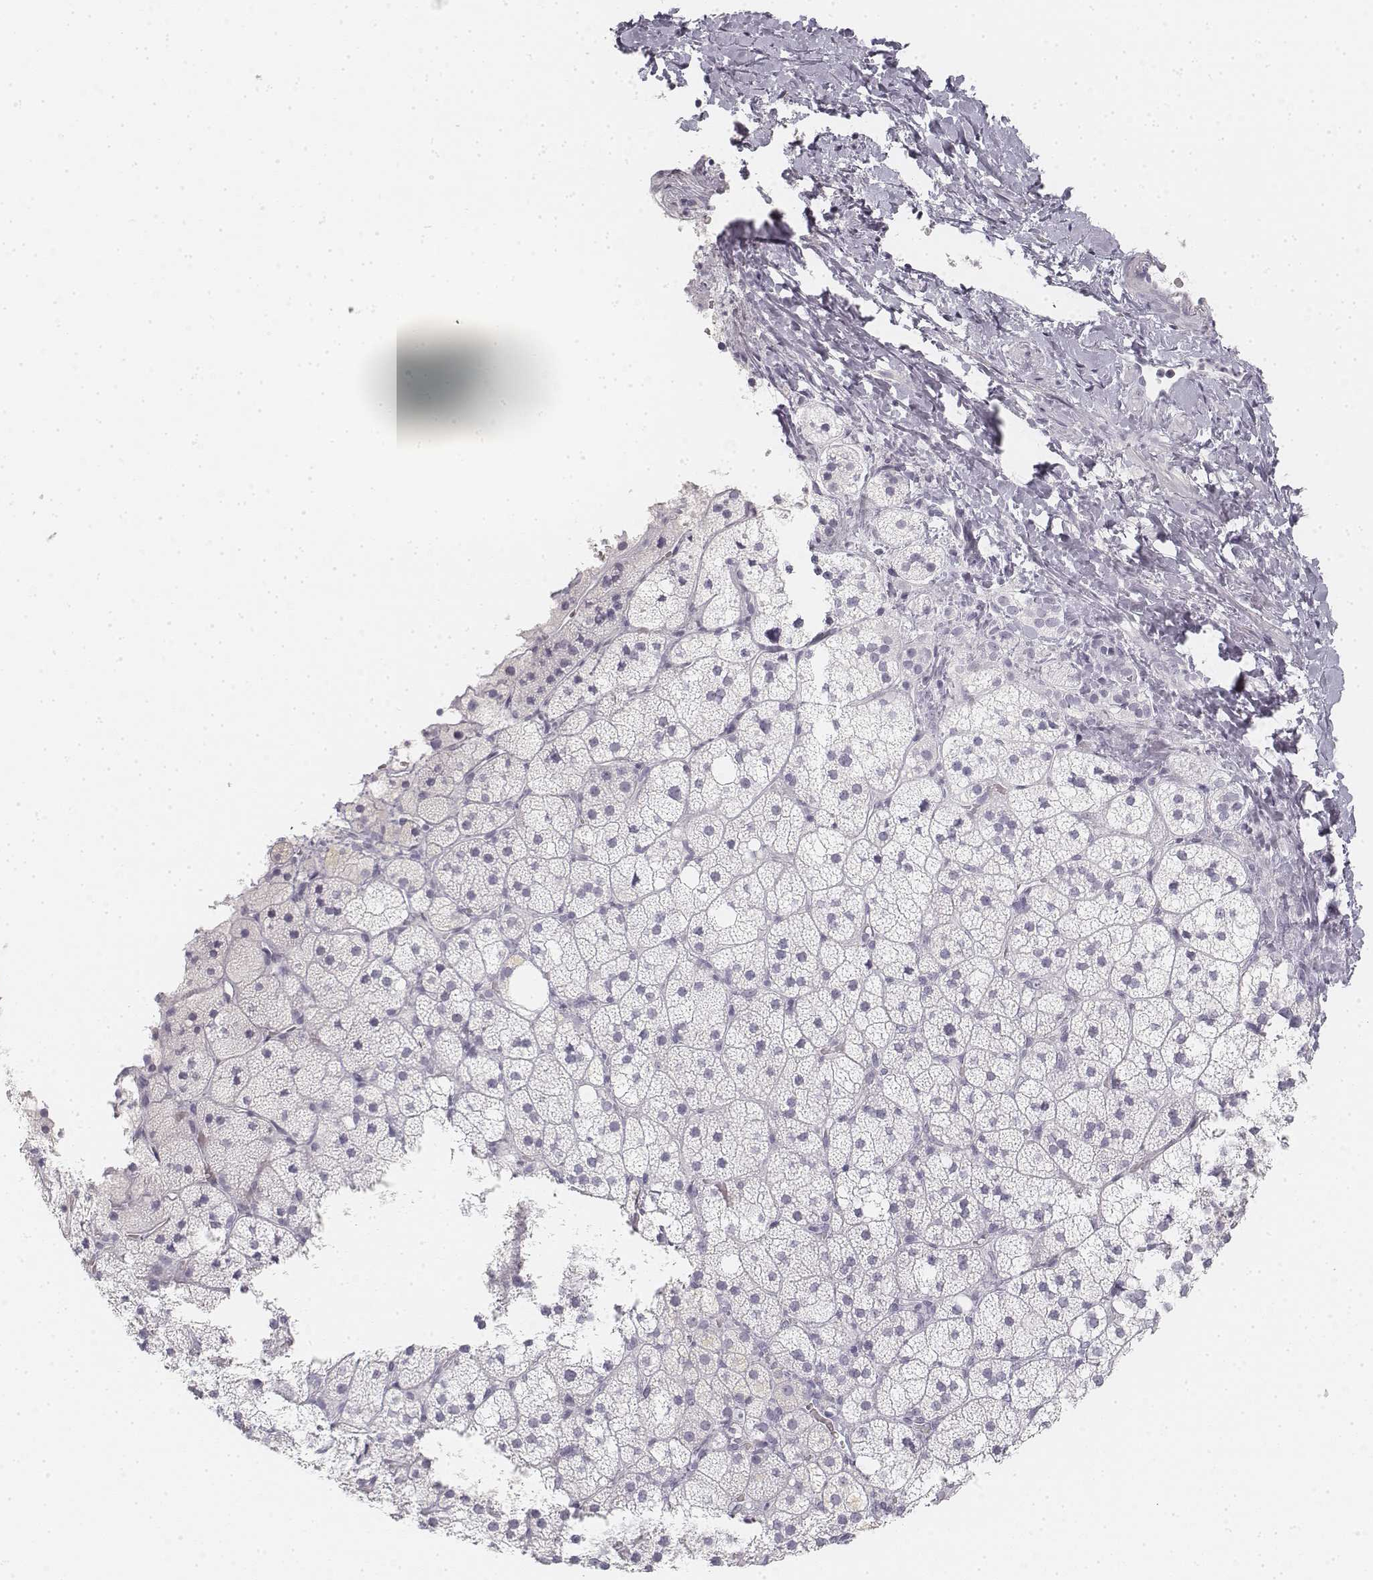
{"staining": {"intensity": "negative", "quantity": "none", "location": "none"}, "tissue": "adrenal gland", "cell_type": "Glandular cells", "image_type": "normal", "snomed": [{"axis": "morphology", "description": "Normal tissue, NOS"}, {"axis": "topography", "description": "Adrenal gland"}], "caption": "Adrenal gland stained for a protein using immunohistochemistry (IHC) shows no positivity glandular cells.", "gene": "KRT25", "patient": {"sex": "male", "age": 53}}